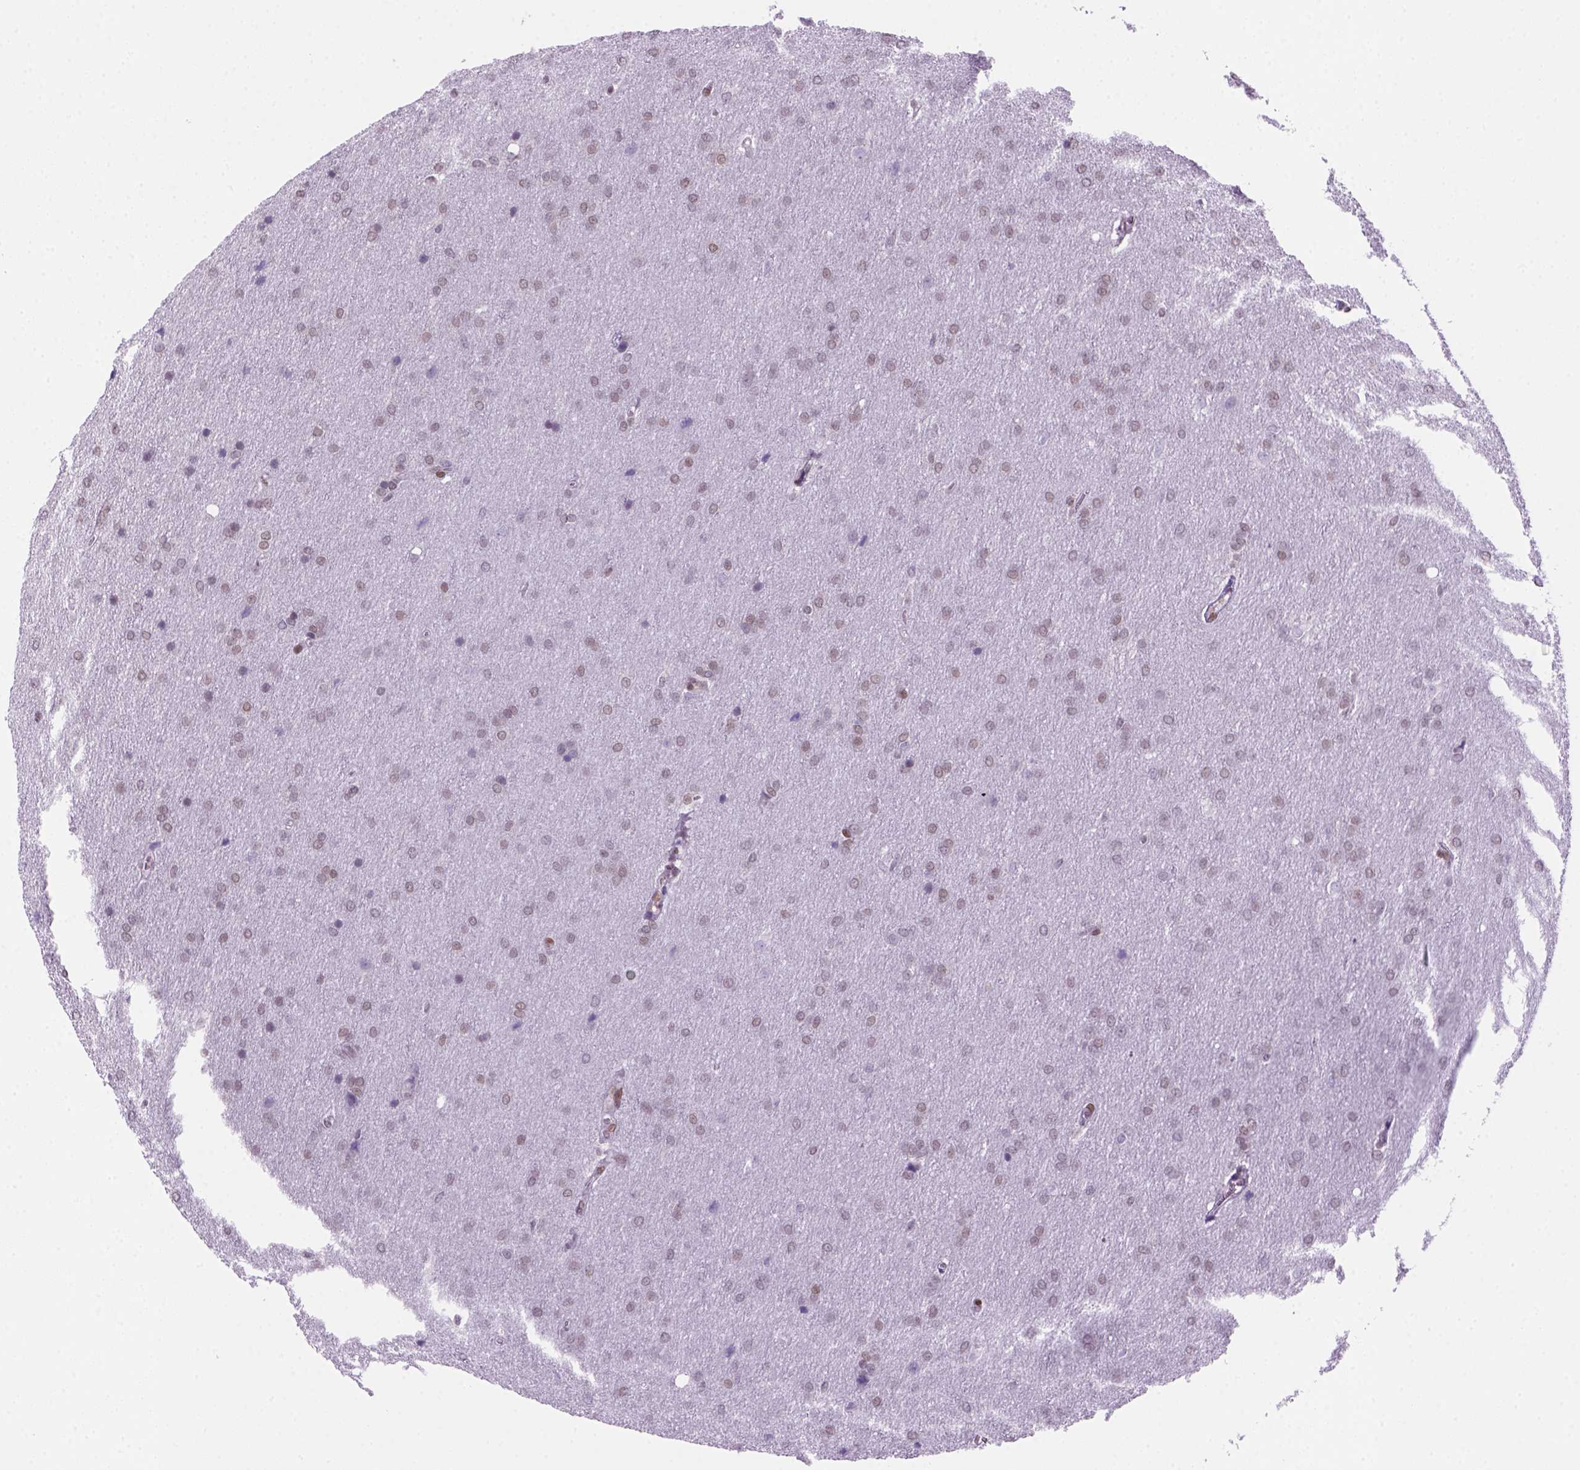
{"staining": {"intensity": "weak", "quantity": "<25%", "location": "nuclear"}, "tissue": "glioma", "cell_type": "Tumor cells", "image_type": "cancer", "snomed": [{"axis": "morphology", "description": "Glioma, malignant, Low grade"}, {"axis": "topography", "description": "Brain"}], "caption": "This is a histopathology image of IHC staining of malignant glioma (low-grade), which shows no expression in tumor cells.", "gene": "MGMT", "patient": {"sex": "female", "age": 32}}